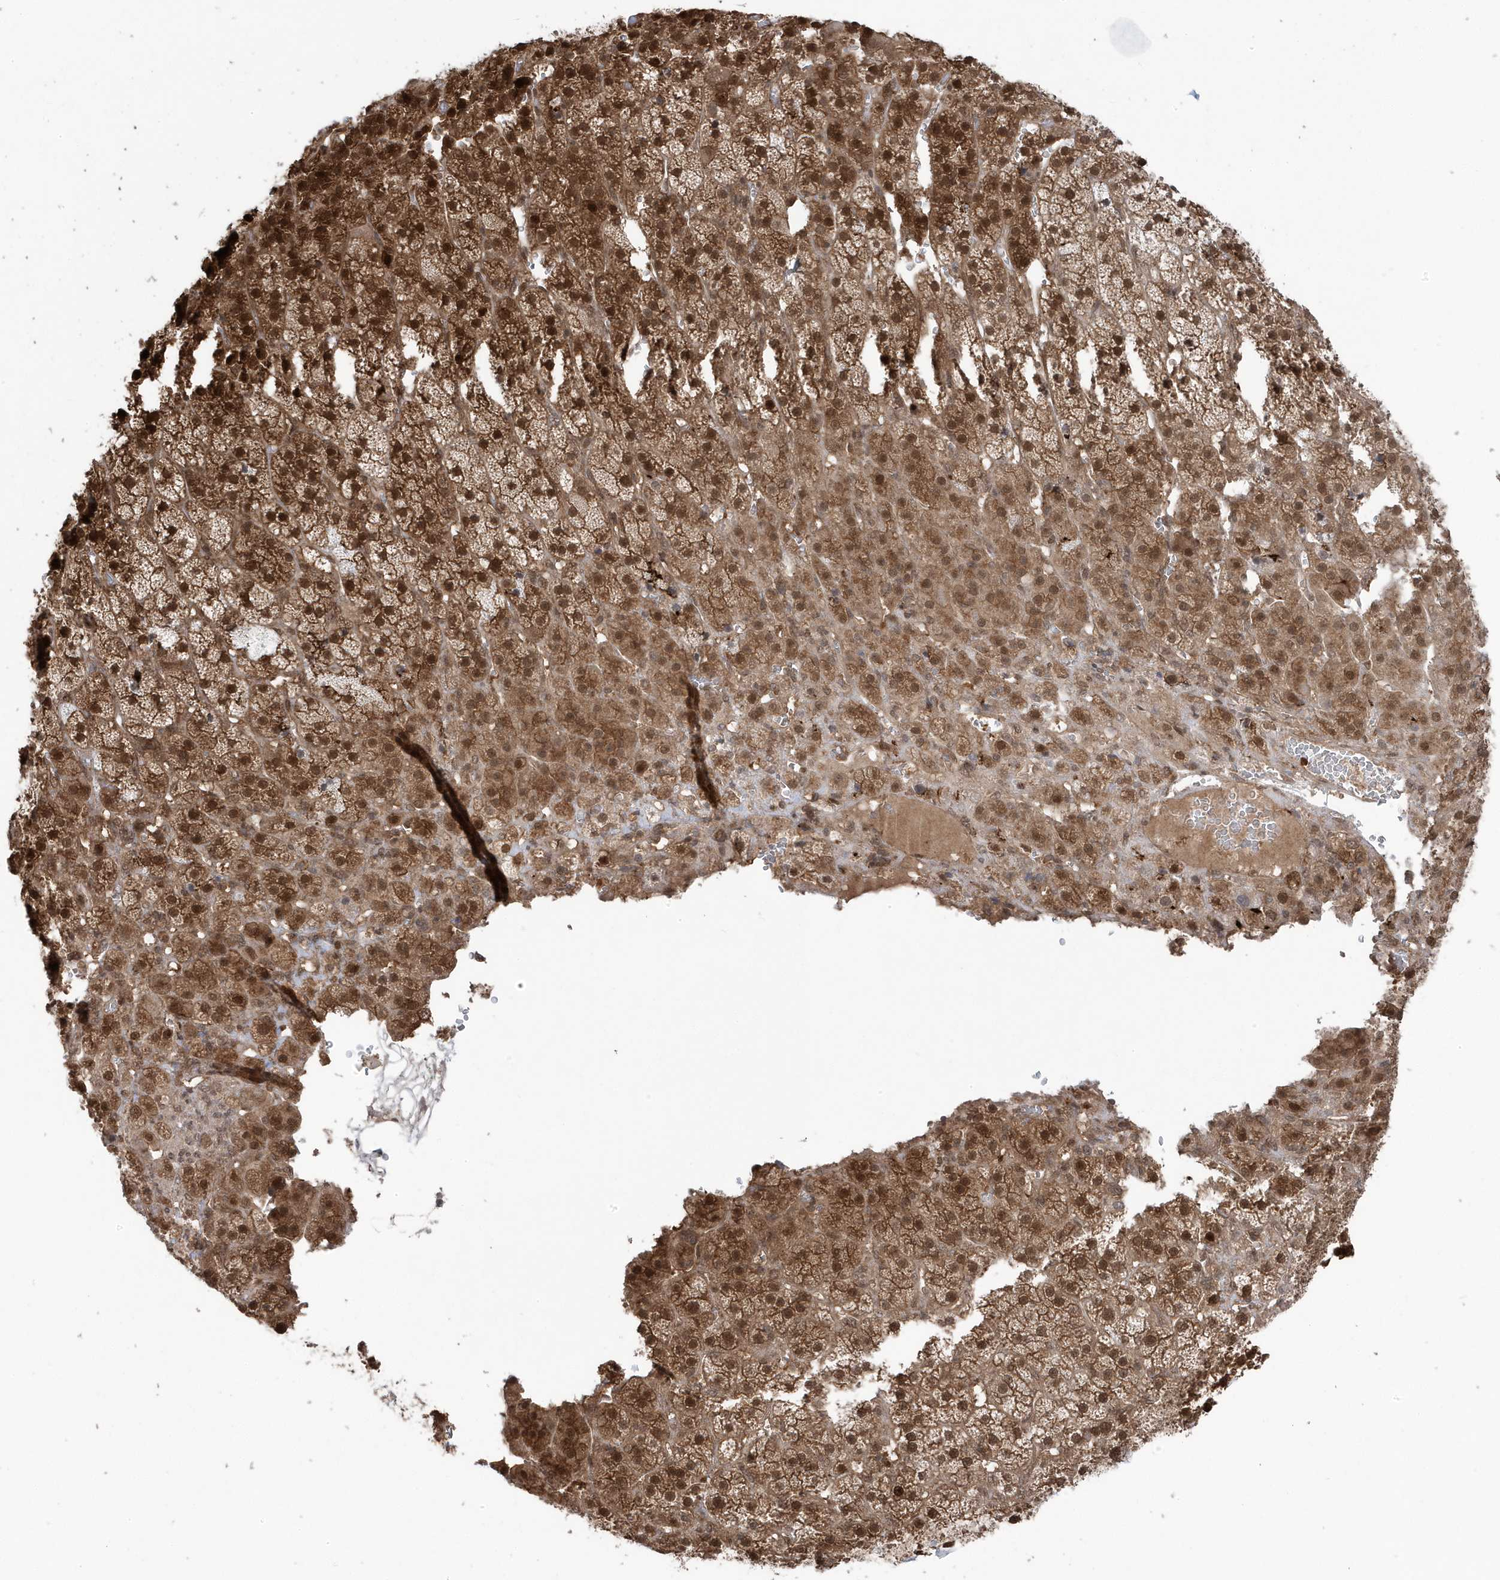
{"staining": {"intensity": "strong", "quantity": "25%-75%", "location": "cytoplasmic/membranous,nuclear"}, "tissue": "adrenal gland", "cell_type": "Glandular cells", "image_type": "normal", "snomed": [{"axis": "morphology", "description": "Normal tissue, NOS"}, {"axis": "topography", "description": "Adrenal gland"}], "caption": "This is an image of immunohistochemistry (IHC) staining of unremarkable adrenal gland, which shows strong staining in the cytoplasmic/membranous,nuclear of glandular cells.", "gene": "MAPK1IP1L", "patient": {"sex": "female", "age": 57}}